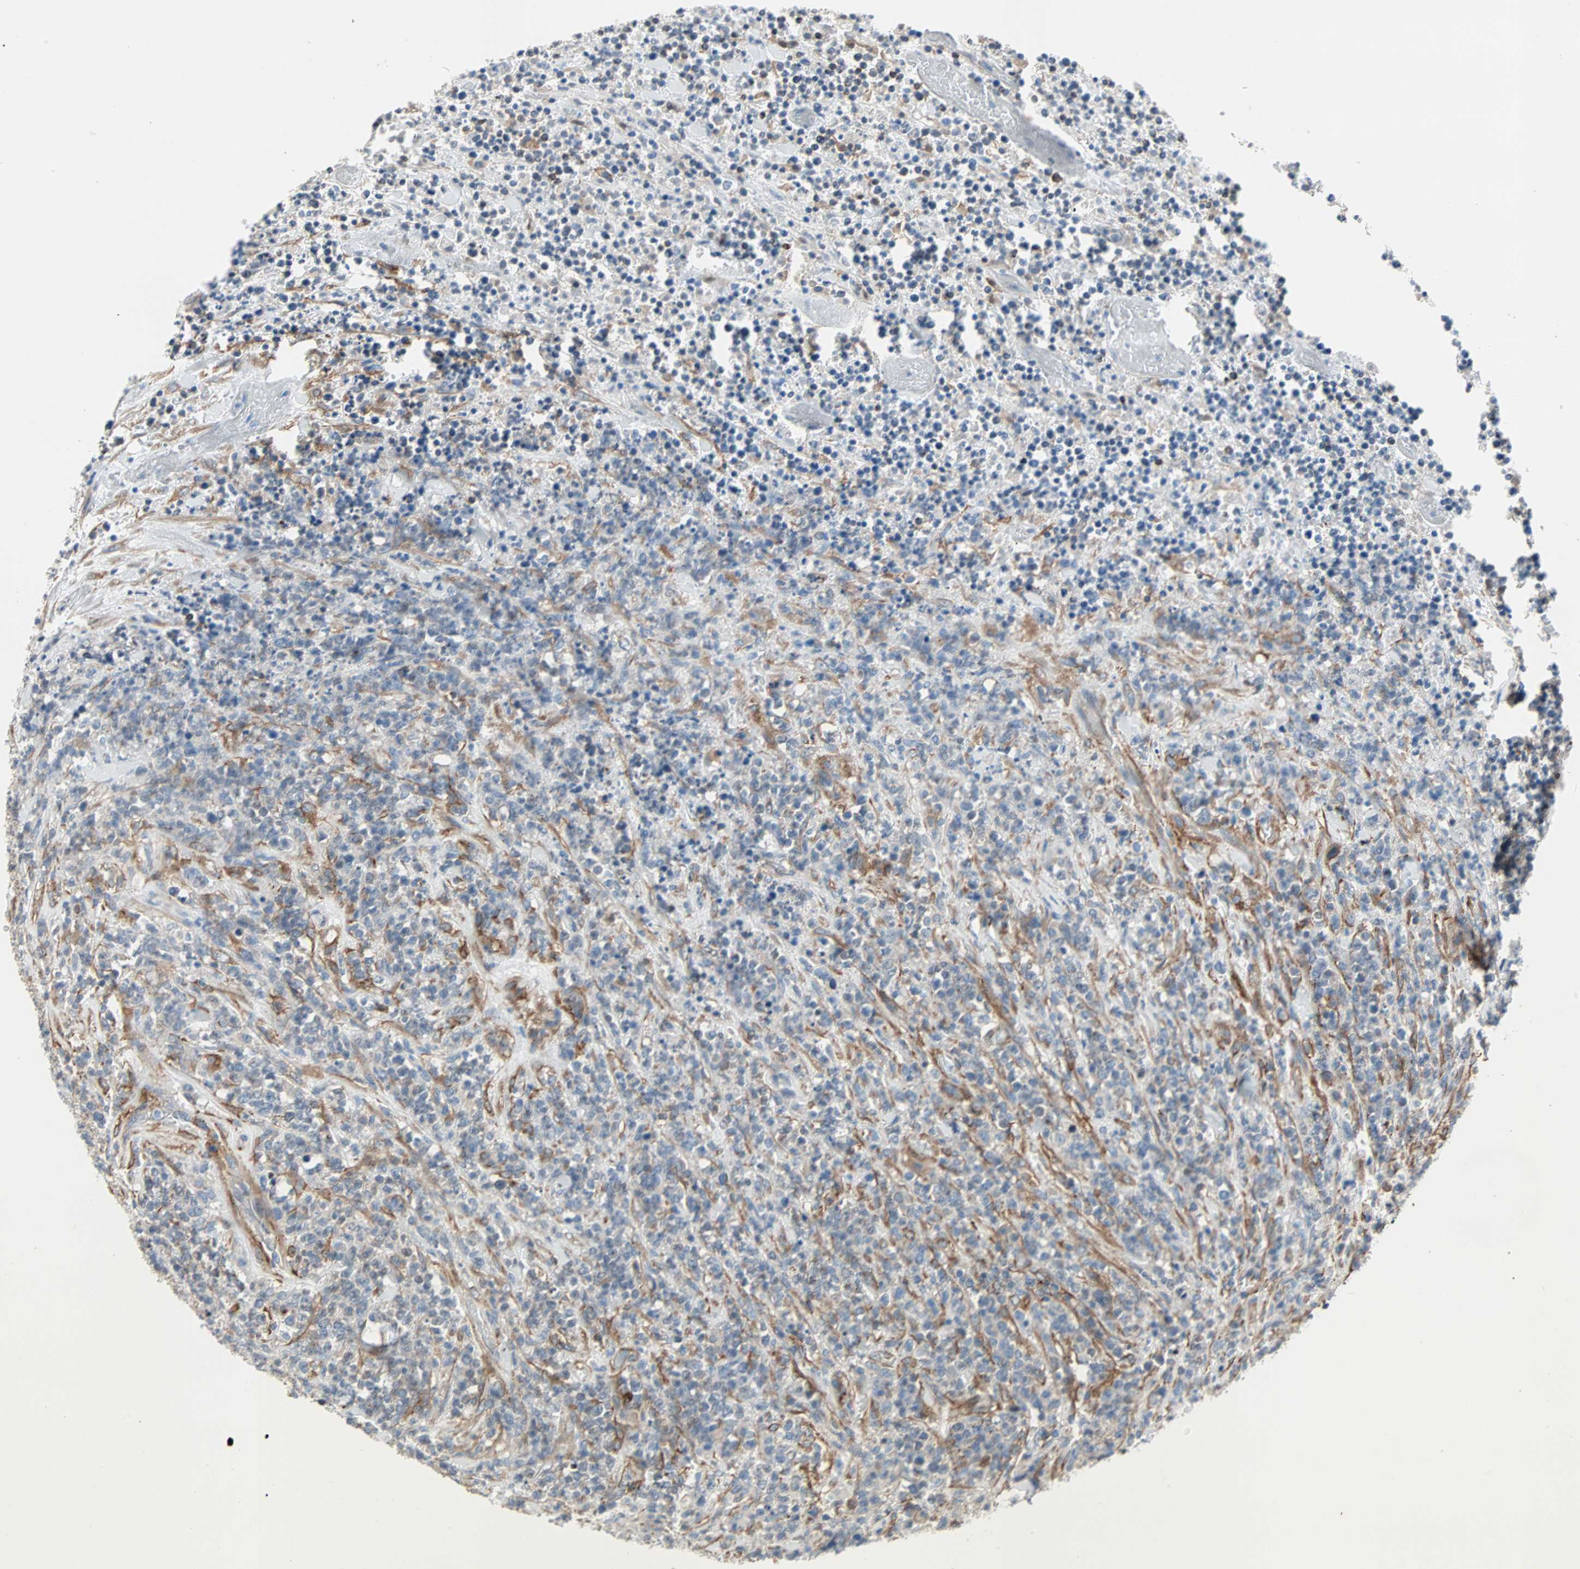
{"staining": {"intensity": "weak", "quantity": "<25%", "location": "cytoplasmic/membranous"}, "tissue": "lymphoma", "cell_type": "Tumor cells", "image_type": "cancer", "snomed": [{"axis": "morphology", "description": "Malignant lymphoma, non-Hodgkin's type, High grade"}, {"axis": "topography", "description": "Soft tissue"}], "caption": "DAB (3,3'-diaminobenzidine) immunohistochemical staining of lymphoma reveals no significant positivity in tumor cells.", "gene": "EPB41L2", "patient": {"sex": "male", "age": 18}}